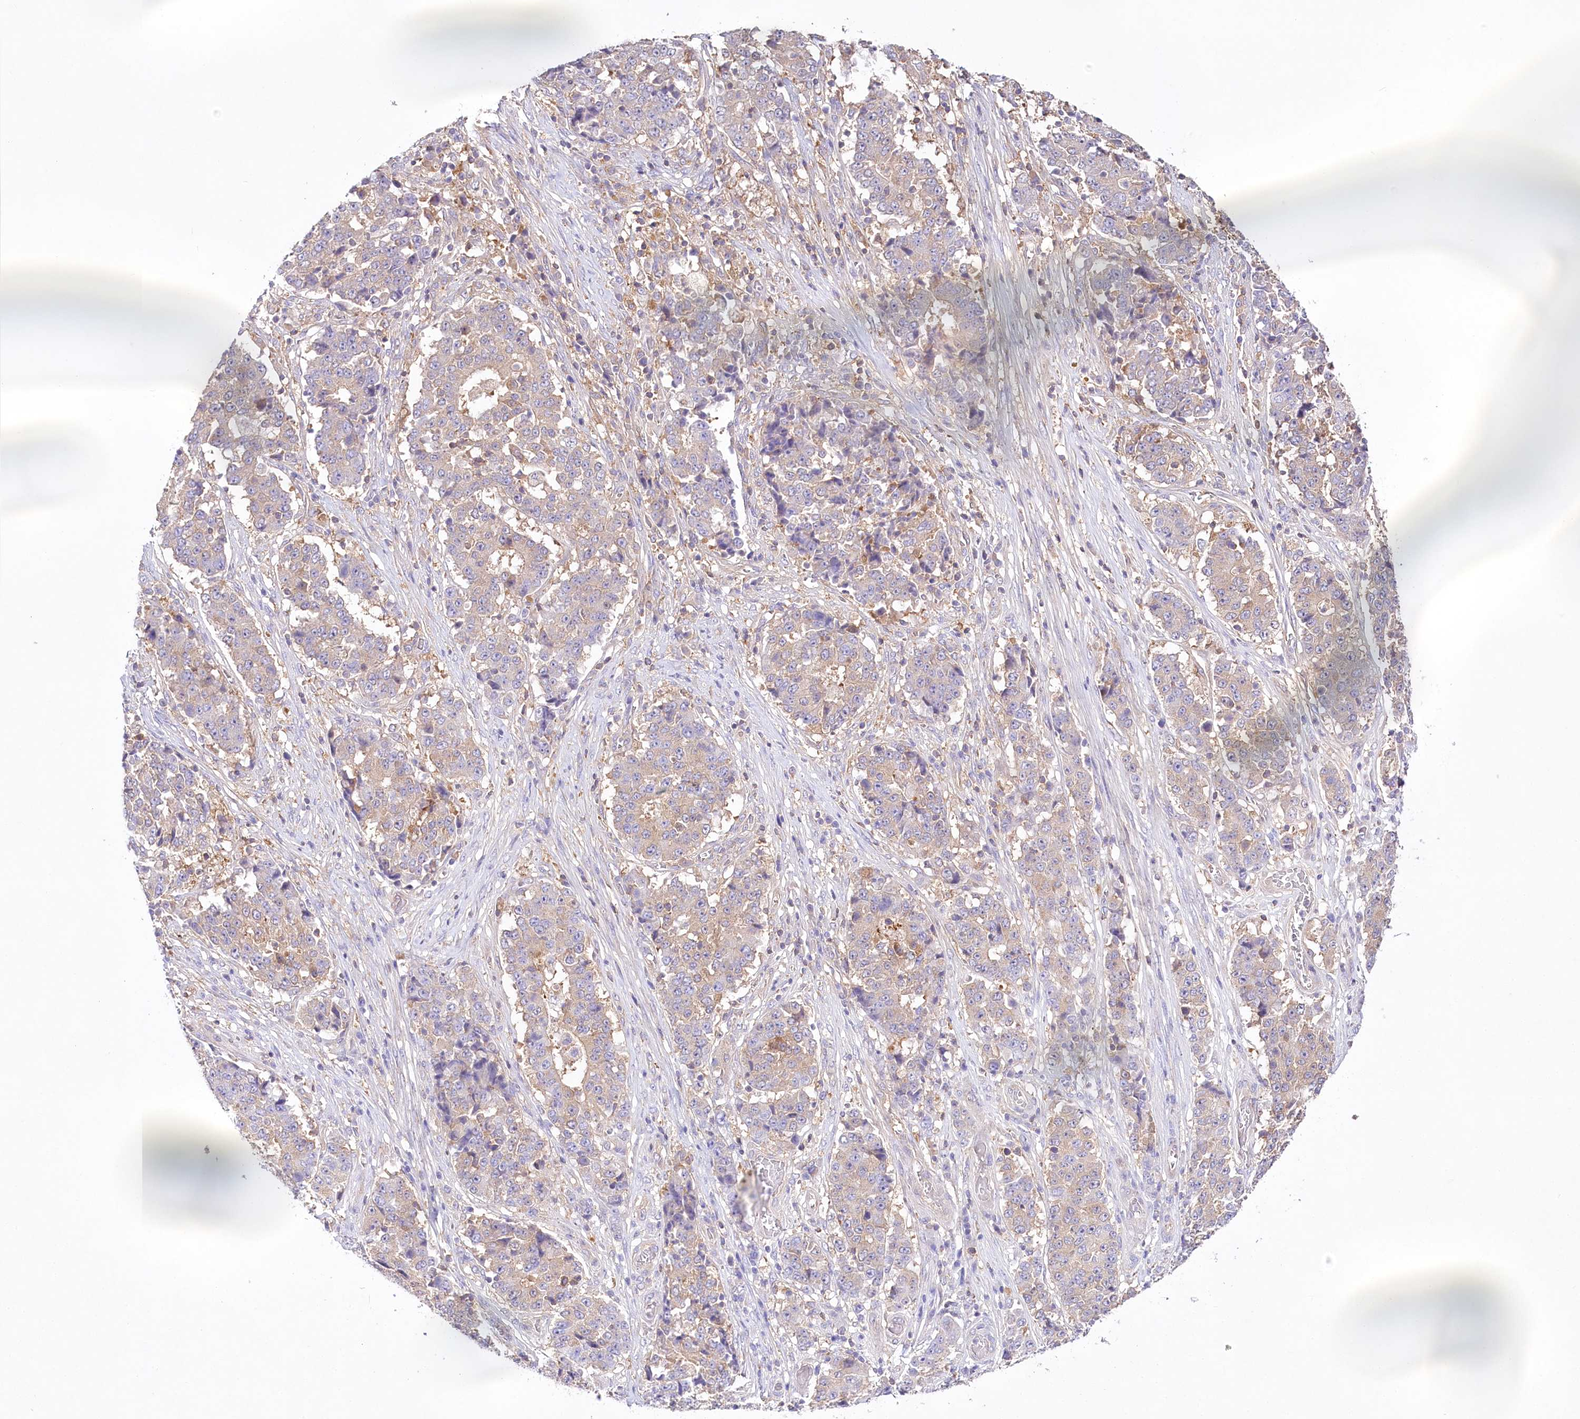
{"staining": {"intensity": "weak", "quantity": "<25%", "location": "cytoplasmic/membranous"}, "tissue": "stomach cancer", "cell_type": "Tumor cells", "image_type": "cancer", "snomed": [{"axis": "morphology", "description": "Adenocarcinoma, NOS"}, {"axis": "topography", "description": "Stomach"}], "caption": "Adenocarcinoma (stomach) was stained to show a protein in brown. There is no significant expression in tumor cells.", "gene": "ABRAXAS2", "patient": {"sex": "male", "age": 59}}